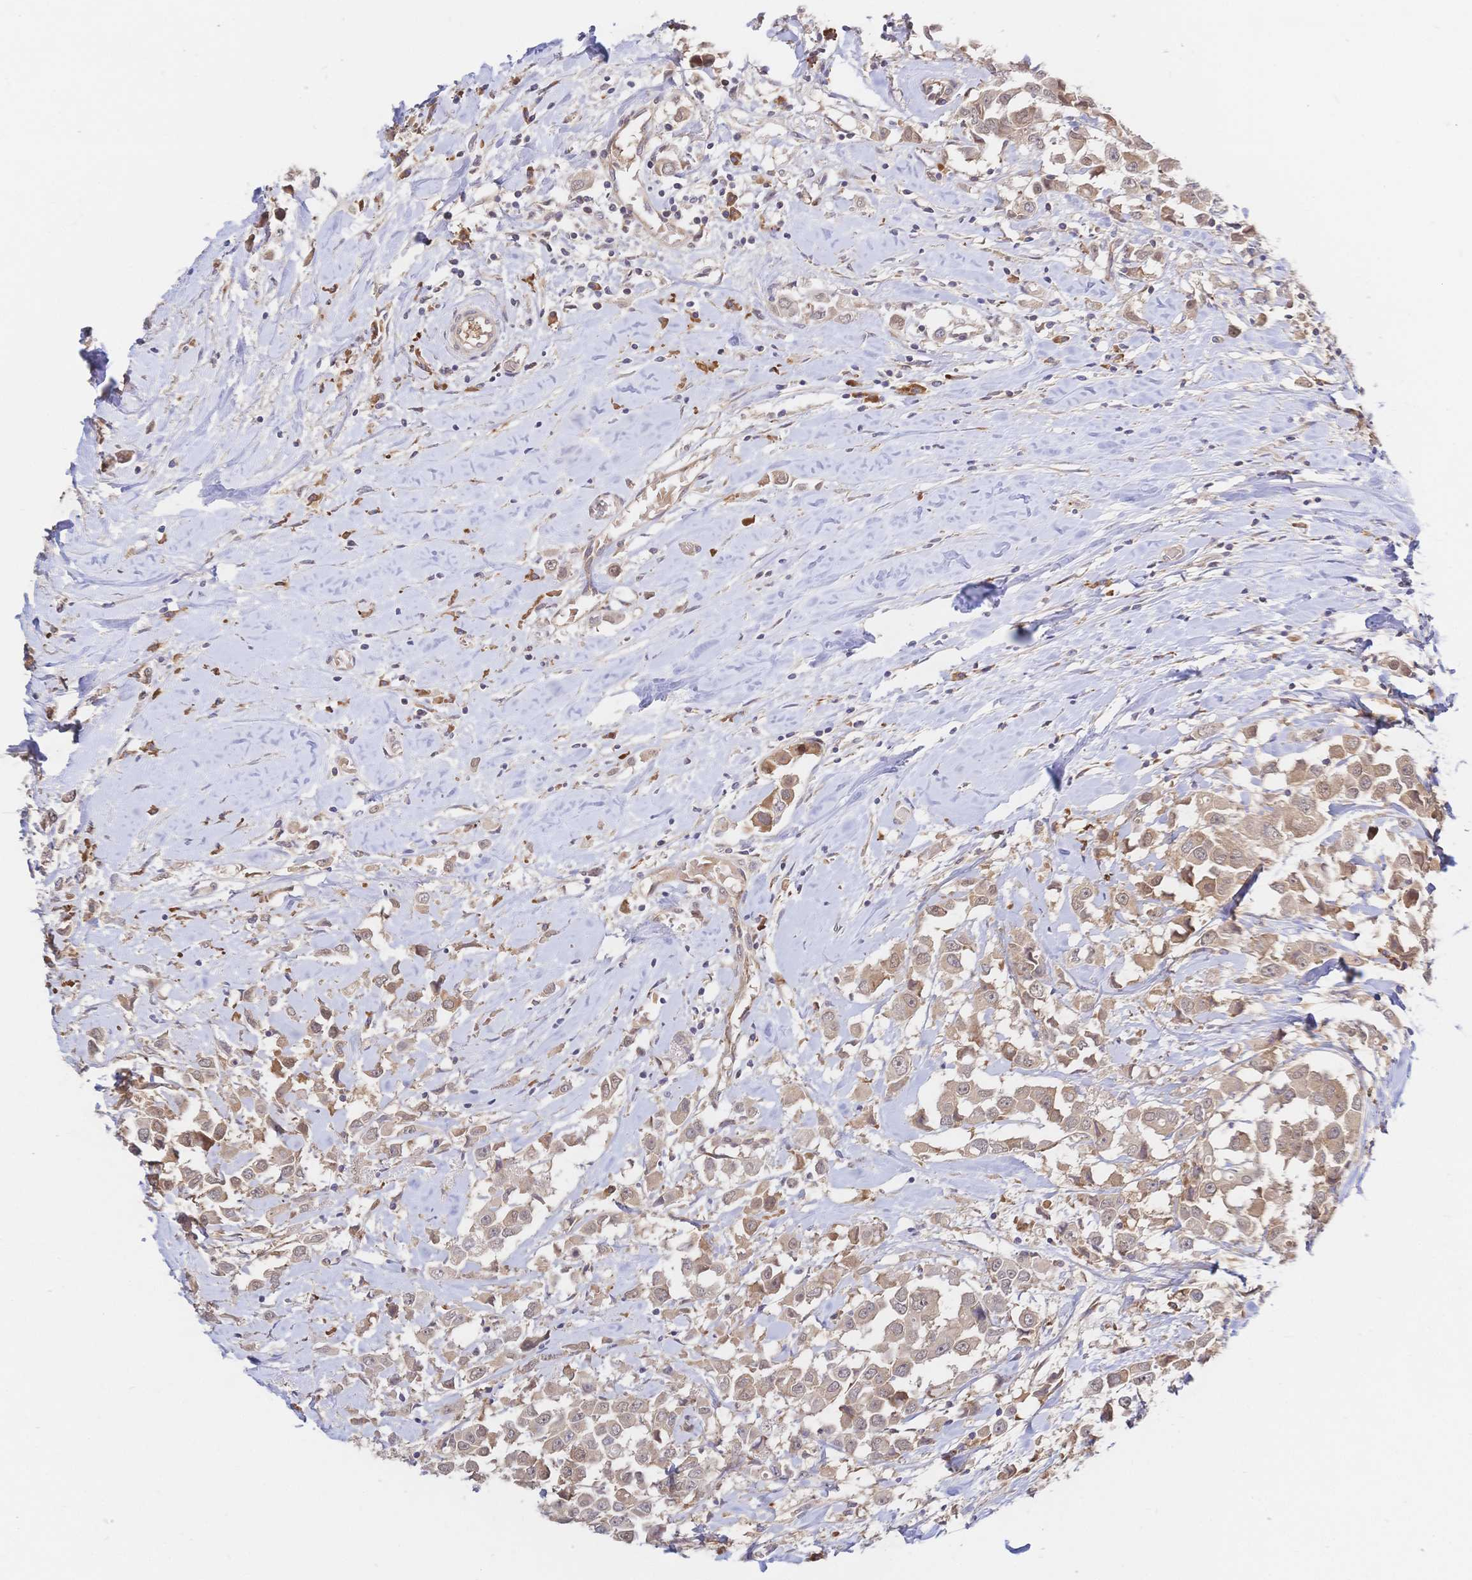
{"staining": {"intensity": "weak", "quantity": ">75%", "location": "cytoplasmic/membranous"}, "tissue": "breast cancer", "cell_type": "Tumor cells", "image_type": "cancer", "snomed": [{"axis": "morphology", "description": "Duct carcinoma"}, {"axis": "topography", "description": "Breast"}], "caption": "The histopathology image exhibits a brown stain indicating the presence of a protein in the cytoplasmic/membranous of tumor cells in breast invasive ductal carcinoma.", "gene": "LMO4", "patient": {"sex": "female", "age": 61}}